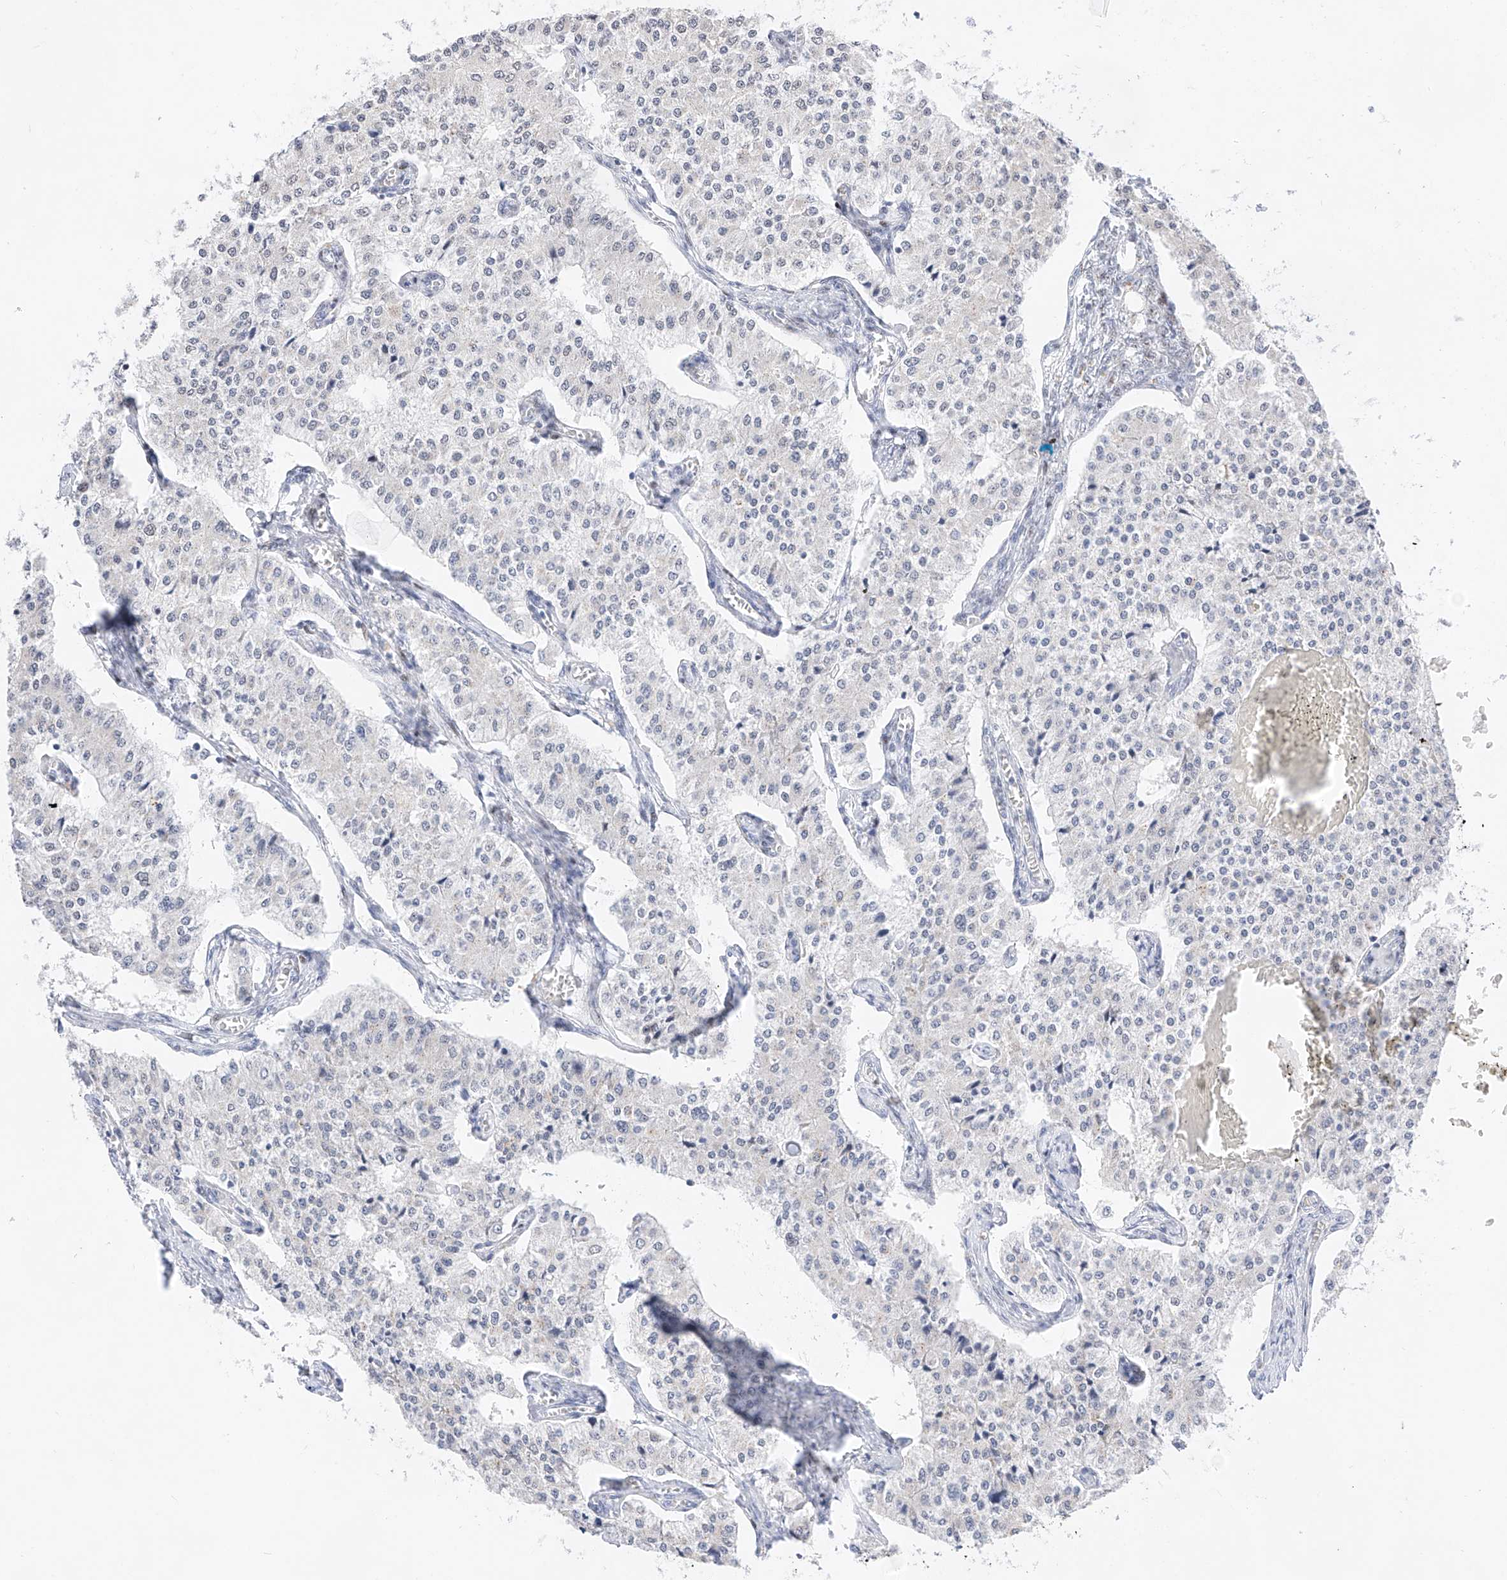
{"staining": {"intensity": "negative", "quantity": "none", "location": "none"}, "tissue": "carcinoid", "cell_type": "Tumor cells", "image_type": "cancer", "snomed": [{"axis": "morphology", "description": "Carcinoid, malignant, NOS"}, {"axis": "topography", "description": "Colon"}], "caption": "DAB immunohistochemical staining of human carcinoid exhibits no significant positivity in tumor cells.", "gene": "NT5C3B", "patient": {"sex": "female", "age": 52}}